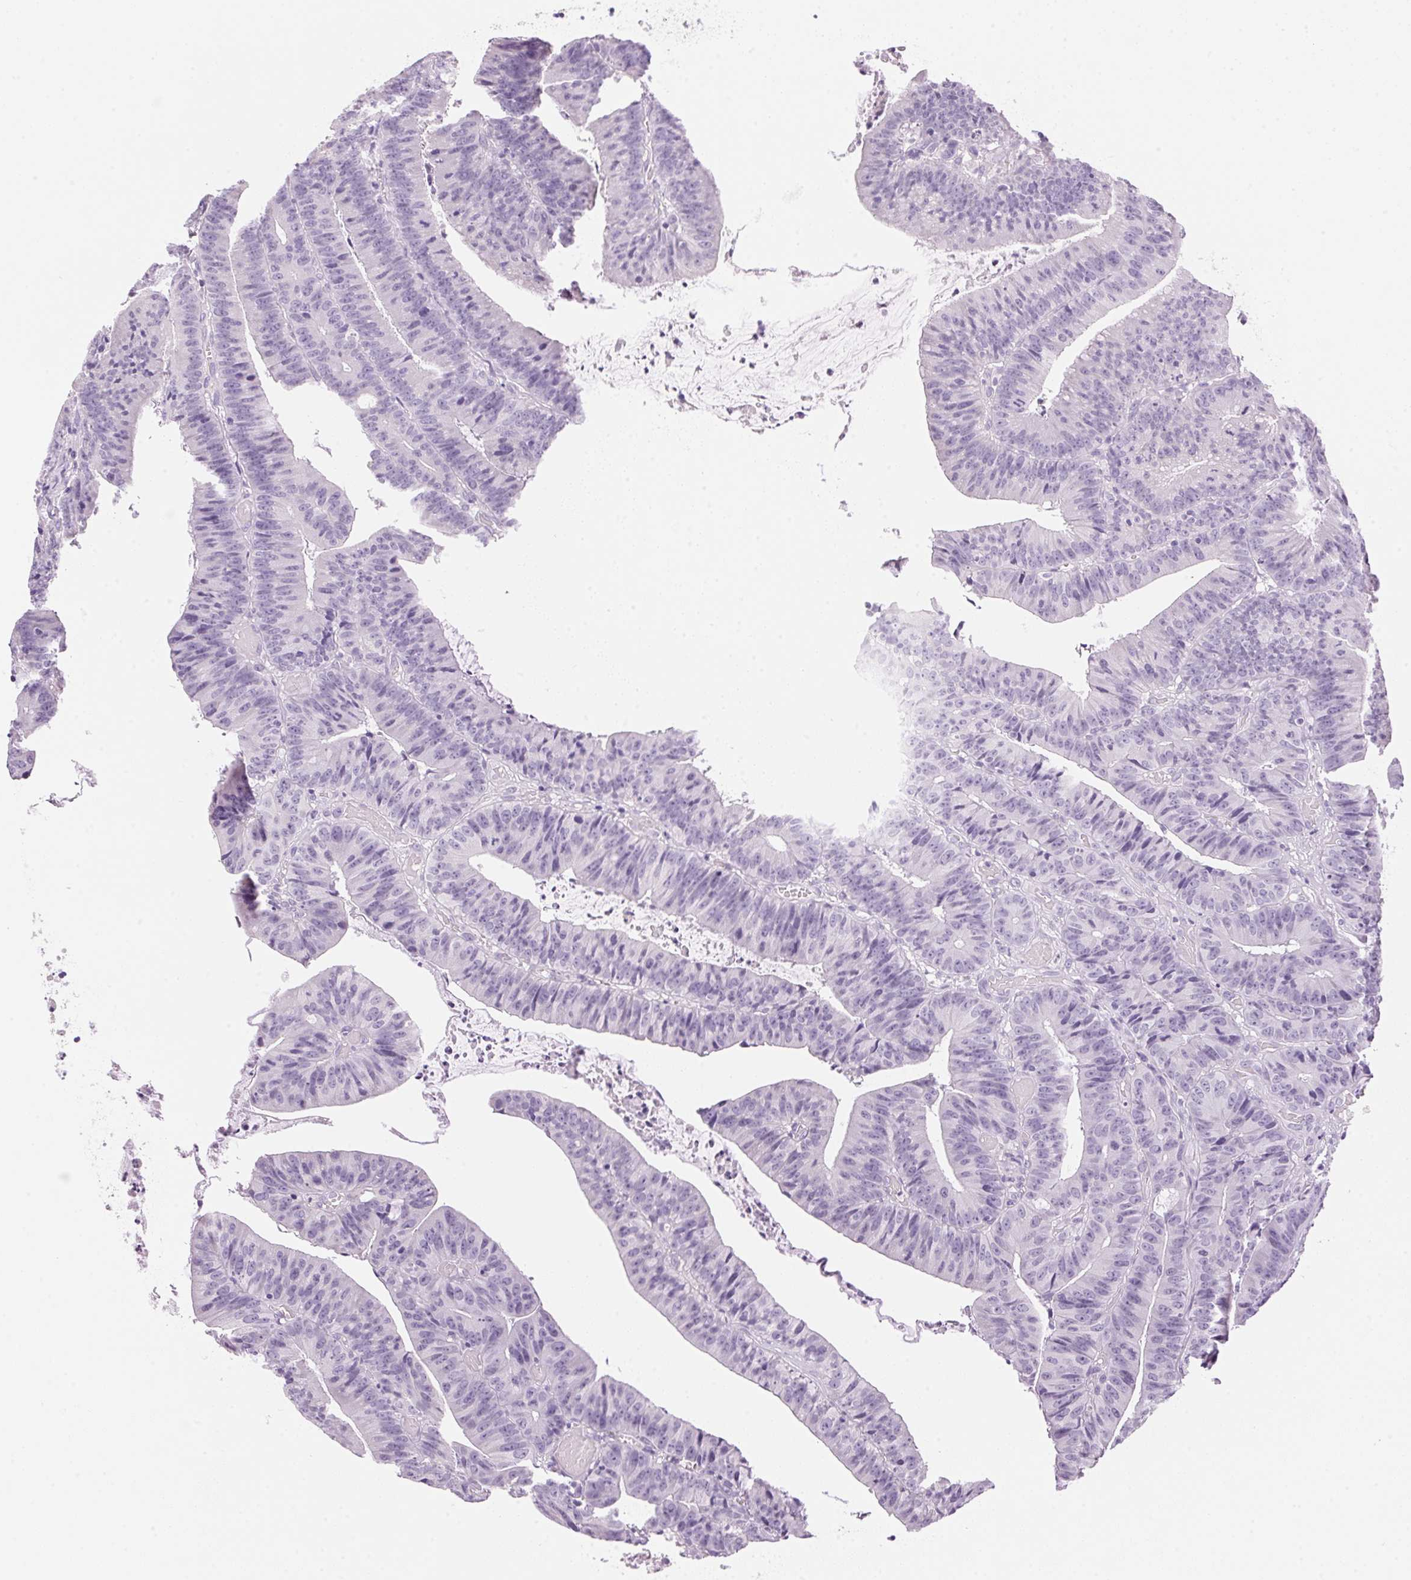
{"staining": {"intensity": "negative", "quantity": "none", "location": "none"}, "tissue": "colorectal cancer", "cell_type": "Tumor cells", "image_type": "cancer", "snomed": [{"axis": "morphology", "description": "Adenocarcinoma, NOS"}, {"axis": "topography", "description": "Colon"}], "caption": "Immunohistochemistry (IHC) micrograph of colorectal adenocarcinoma stained for a protein (brown), which demonstrates no expression in tumor cells. The staining is performed using DAB (3,3'-diaminobenzidine) brown chromogen with nuclei counter-stained in using hematoxylin.", "gene": "HSD17B2", "patient": {"sex": "female", "age": 78}}